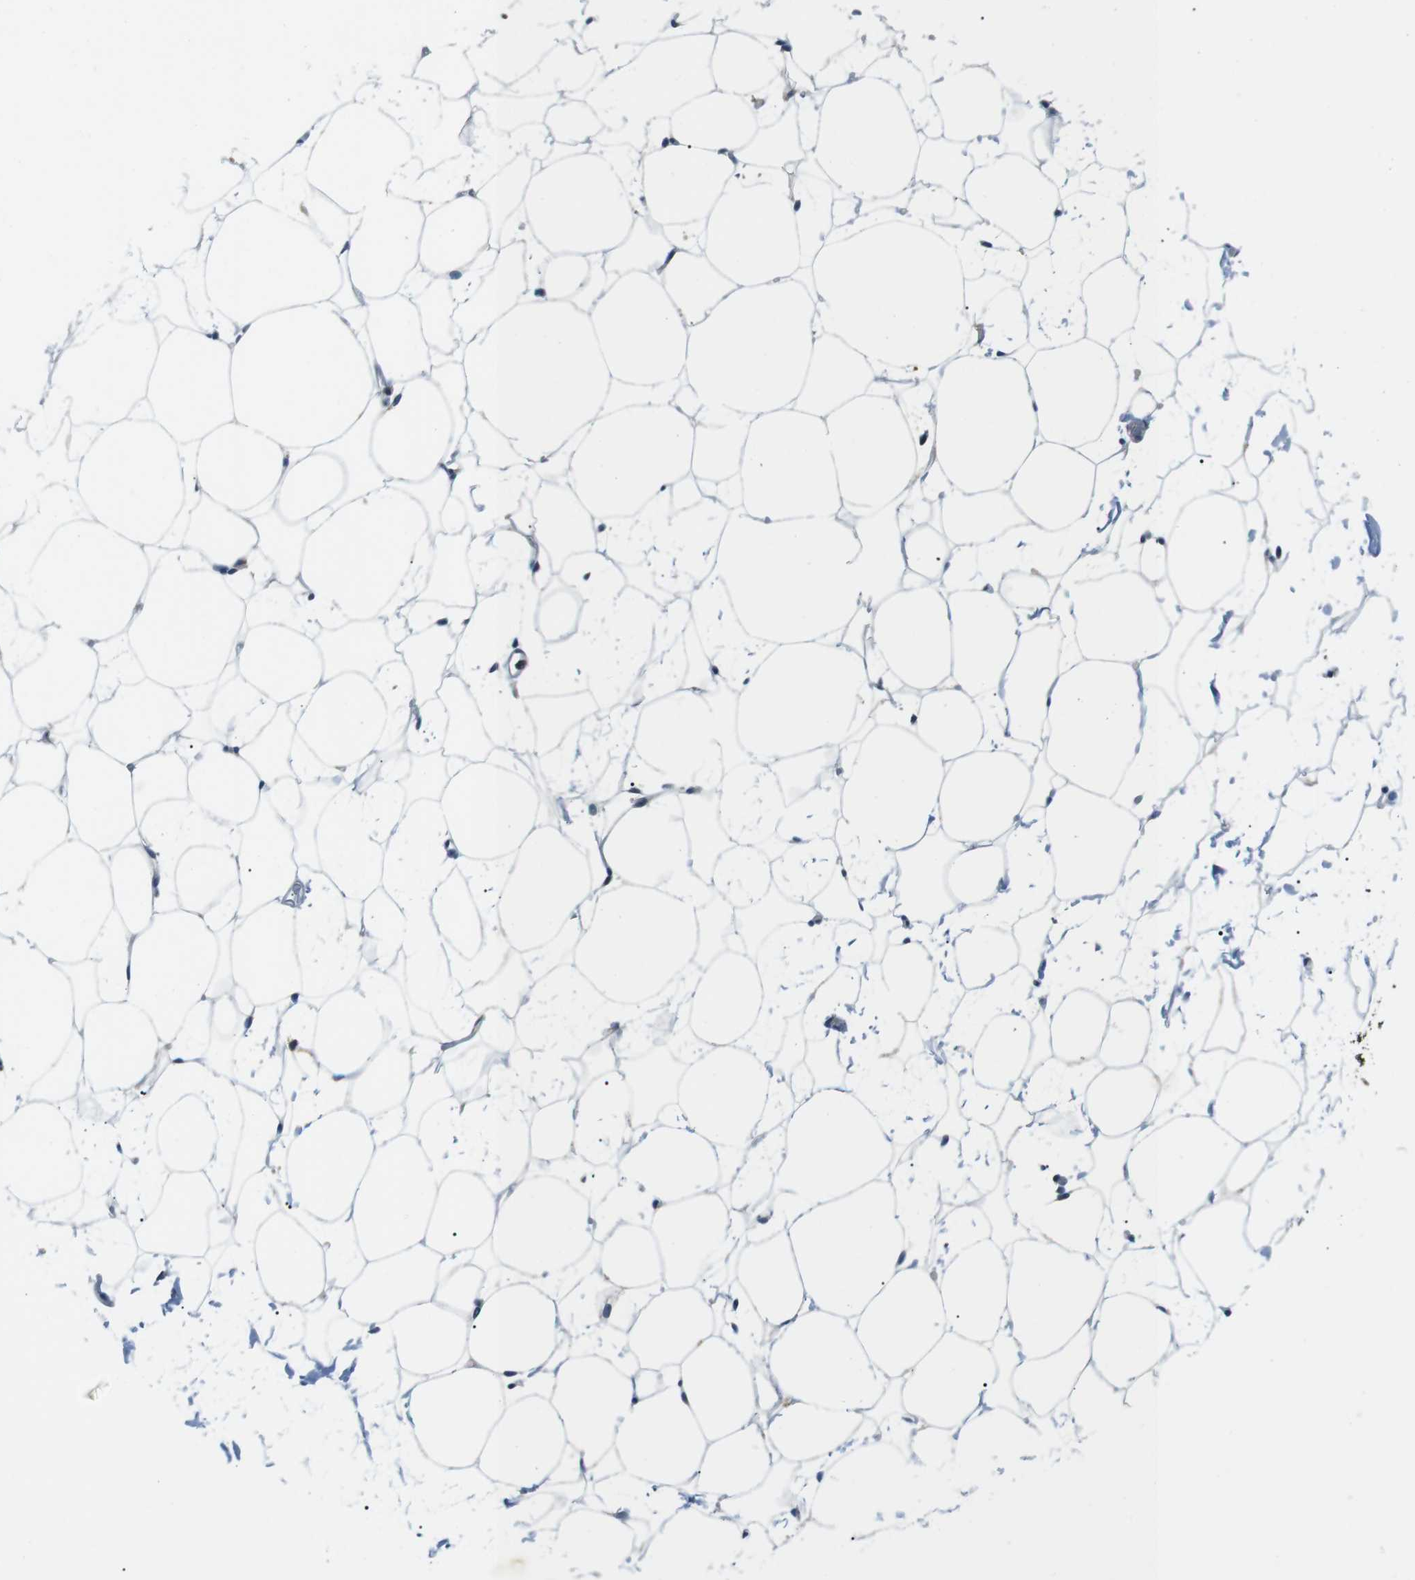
{"staining": {"intensity": "moderate", "quantity": "25%-75%", "location": "cytoplasmic/membranous"}, "tissue": "adipose tissue", "cell_type": "Adipocytes", "image_type": "normal", "snomed": [{"axis": "morphology", "description": "Normal tissue, NOS"}, {"axis": "topography", "description": "Breast"}, {"axis": "topography", "description": "Soft tissue"}], "caption": "Protein analysis of normal adipose tissue displays moderate cytoplasmic/membranous staining in approximately 25%-75% of adipocytes. (DAB (3,3'-diaminobenzidine) IHC, brown staining for protein, blue staining for nuclei).", "gene": "FAM3B", "patient": {"sex": "female", "age": 75}}